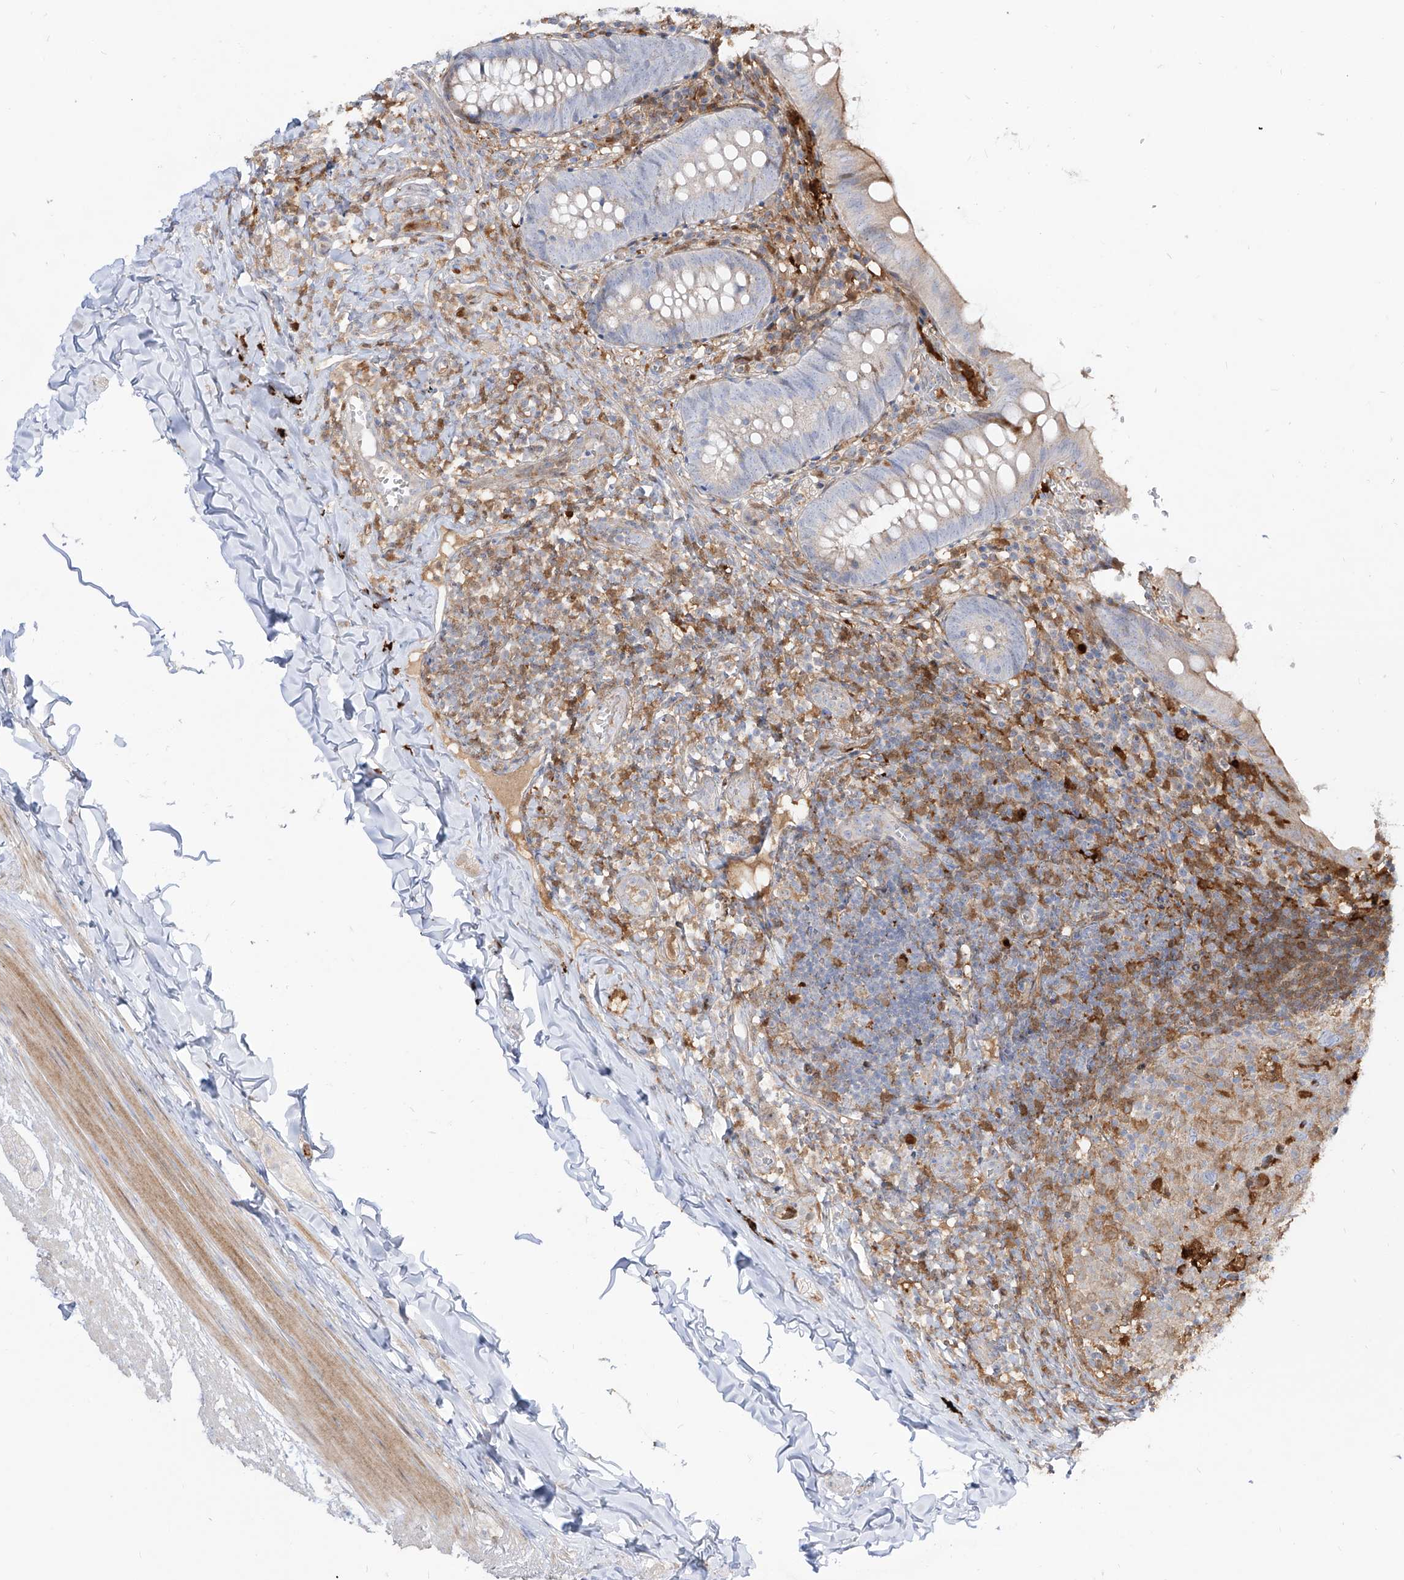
{"staining": {"intensity": "moderate", "quantity": "<25%", "location": "cytoplasmic/membranous"}, "tissue": "appendix", "cell_type": "Glandular cells", "image_type": "normal", "snomed": [{"axis": "morphology", "description": "Normal tissue, NOS"}, {"axis": "topography", "description": "Appendix"}], "caption": "The photomicrograph shows staining of normal appendix, revealing moderate cytoplasmic/membranous protein staining (brown color) within glandular cells.", "gene": "KYNU", "patient": {"sex": "male", "age": 8}}